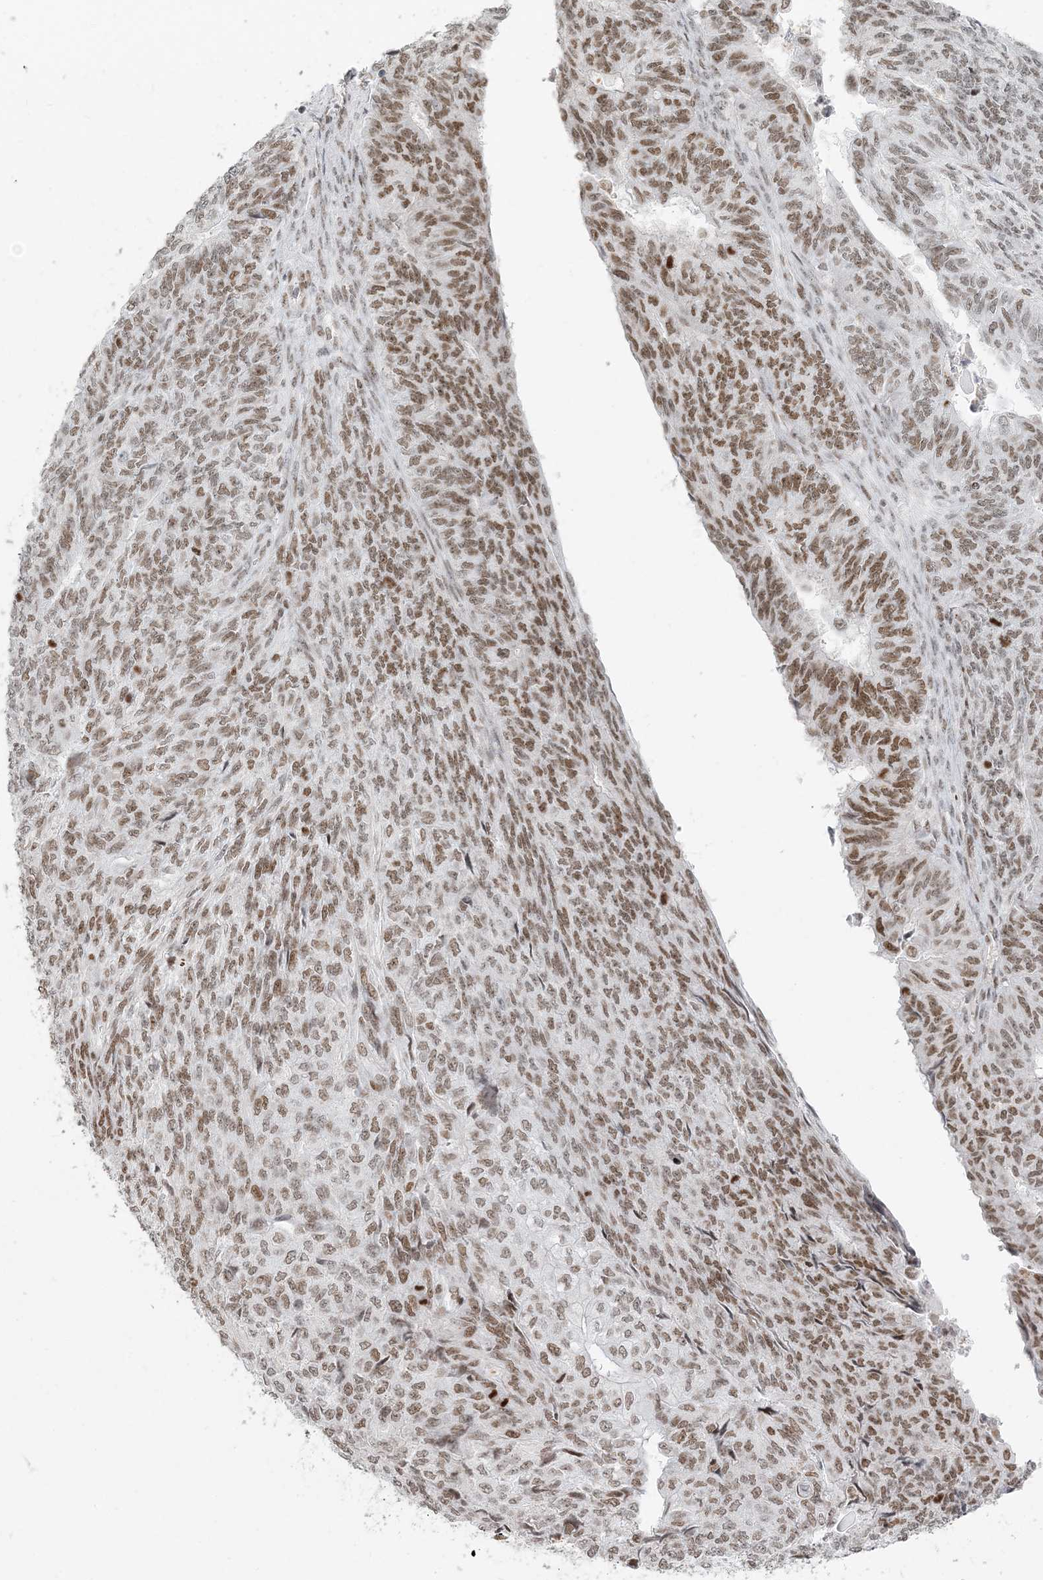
{"staining": {"intensity": "moderate", "quantity": ">75%", "location": "nuclear"}, "tissue": "endometrial cancer", "cell_type": "Tumor cells", "image_type": "cancer", "snomed": [{"axis": "morphology", "description": "Adenocarcinoma, NOS"}, {"axis": "topography", "description": "Endometrium"}], "caption": "Endometrial adenocarcinoma stained for a protein exhibits moderate nuclear positivity in tumor cells. The staining is performed using DAB (3,3'-diaminobenzidine) brown chromogen to label protein expression. The nuclei are counter-stained blue using hematoxylin.", "gene": "BAZ1B", "patient": {"sex": "female", "age": 32}}